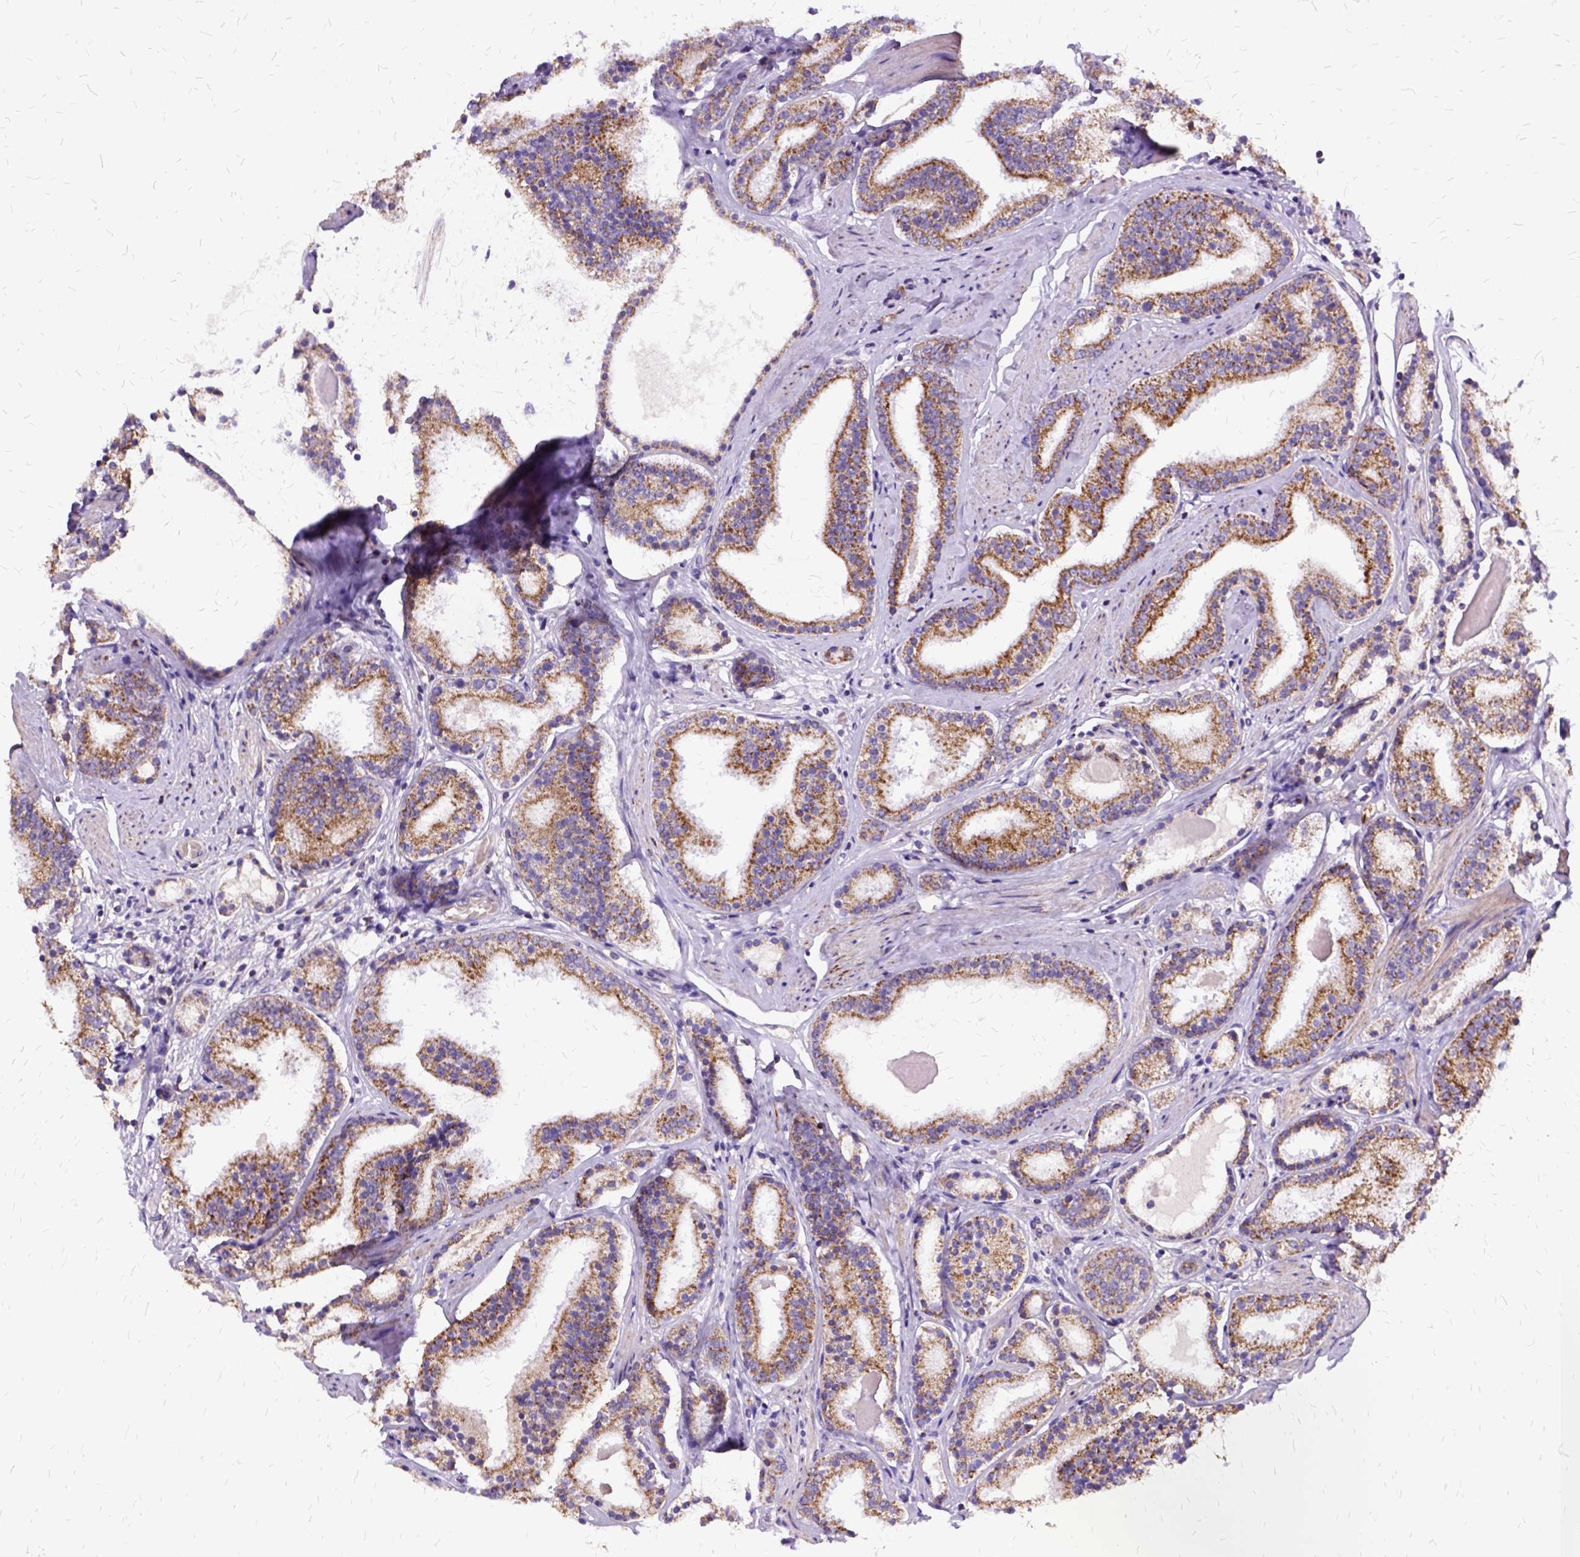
{"staining": {"intensity": "moderate", "quantity": ">75%", "location": "cytoplasmic/membranous"}, "tissue": "prostate cancer", "cell_type": "Tumor cells", "image_type": "cancer", "snomed": [{"axis": "morphology", "description": "Adenocarcinoma, High grade"}, {"axis": "topography", "description": "Prostate"}], "caption": "A brown stain shows moderate cytoplasmic/membranous positivity of a protein in human prostate cancer (adenocarcinoma (high-grade)) tumor cells. (DAB IHC with brightfield microscopy, high magnification).", "gene": "OXCT1", "patient": {"sex": "male", "age": 63}}